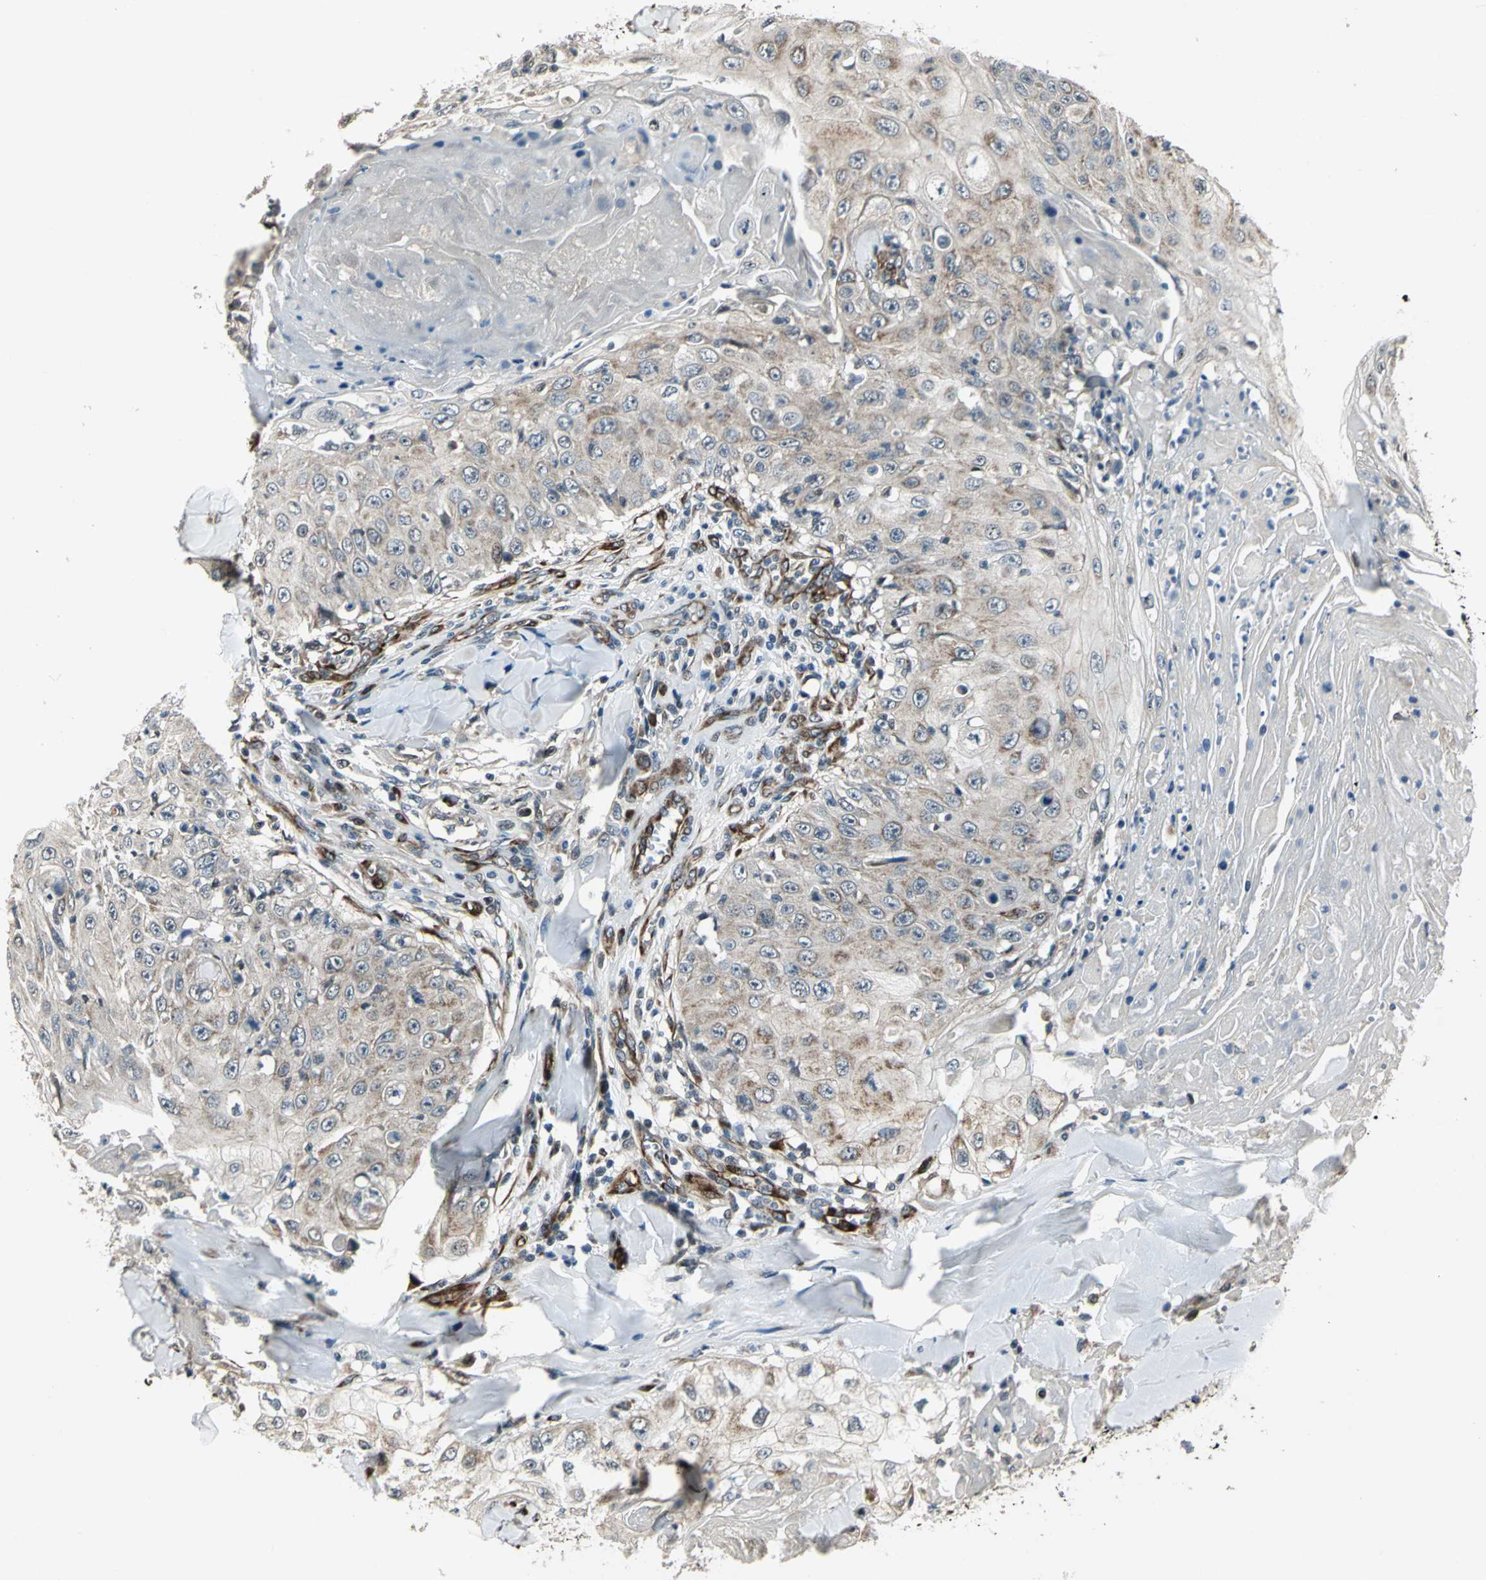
{"staining": {"intensity": "weak", "quantity": "25%-75%", "location": "cytoplasmic/membranous"}, "tissue": "skin cancer", "cell_type": "Tumor cells", "image_type": "cancer", "snomed": [{"axis": "morphology", "description": "Squamous cell carcinoma, NOS"}, {"axis": "topography", "description": "Skin"}], "caption": "An image showing weak cytoplasmic/membranous staining in approximately 25%-75% of tumor cells in squamous cell carcinoma (skin), as visualized by brown immunohistochemical staining.", "gene": "EXD2", "patient": {"sex": "male", "age": 86}}